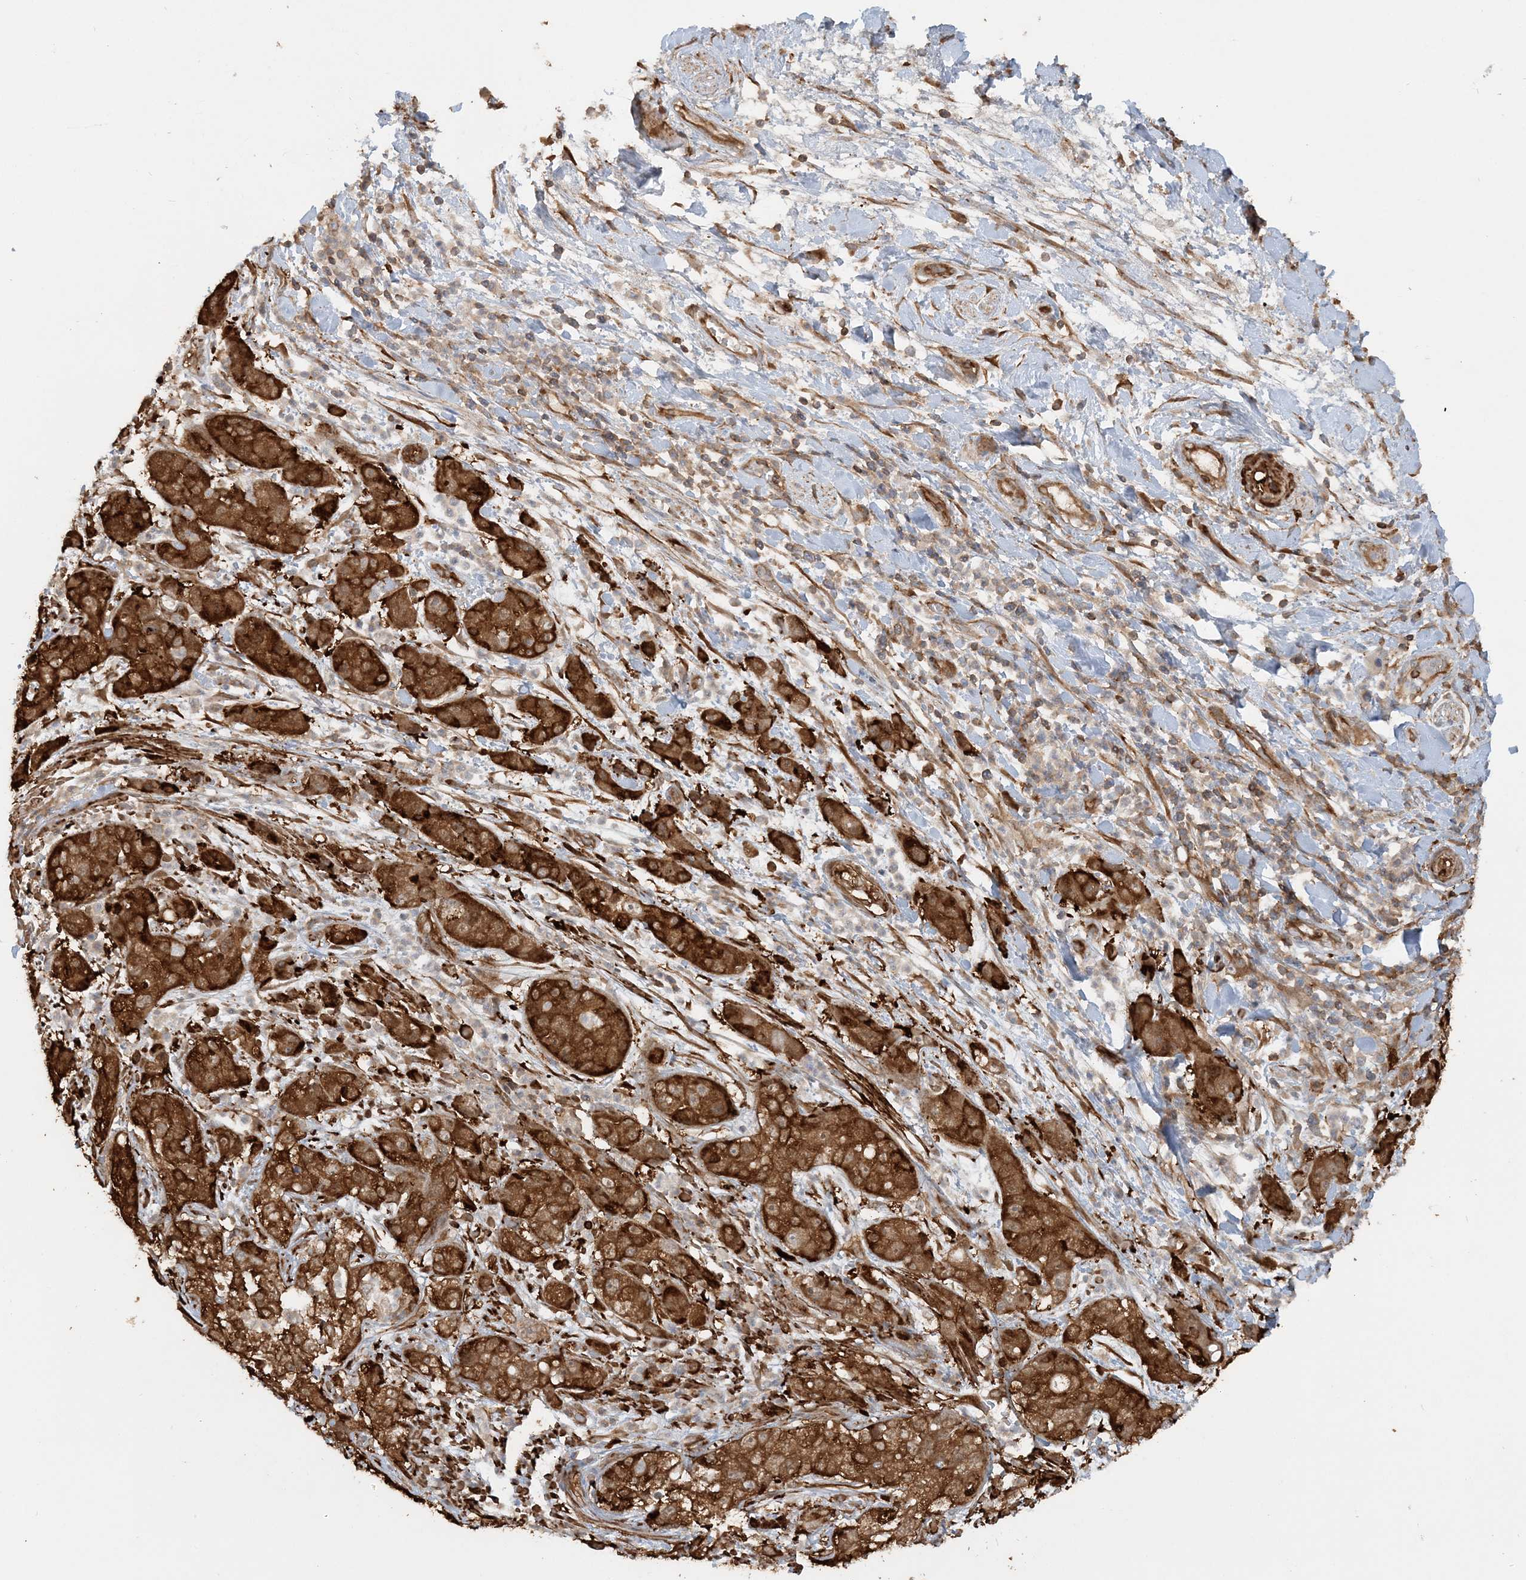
{"staining": {"intensity": "strong", "quantity": ">75%", "location": "cytoplasmic/membranous"}, "tissue": "pancreatic cancer", "cell_type": "Tumor cells", "image_type": "cancer", "snomed": [{"axis": "morphology", "description": "Adenocarcinoma, NOS"}, {"axis": "topography", "description": "Pancreas"}], "caption": "Approximately >75% of tumor cells in pancreatic cancer (adenocarcinoma) exhibit strong cytoplasmic/membranous protein staining as visualized by brown immunohistochemical staining.", "gene": "DSTN", "patient": {"sex": "female", "age": 78}}